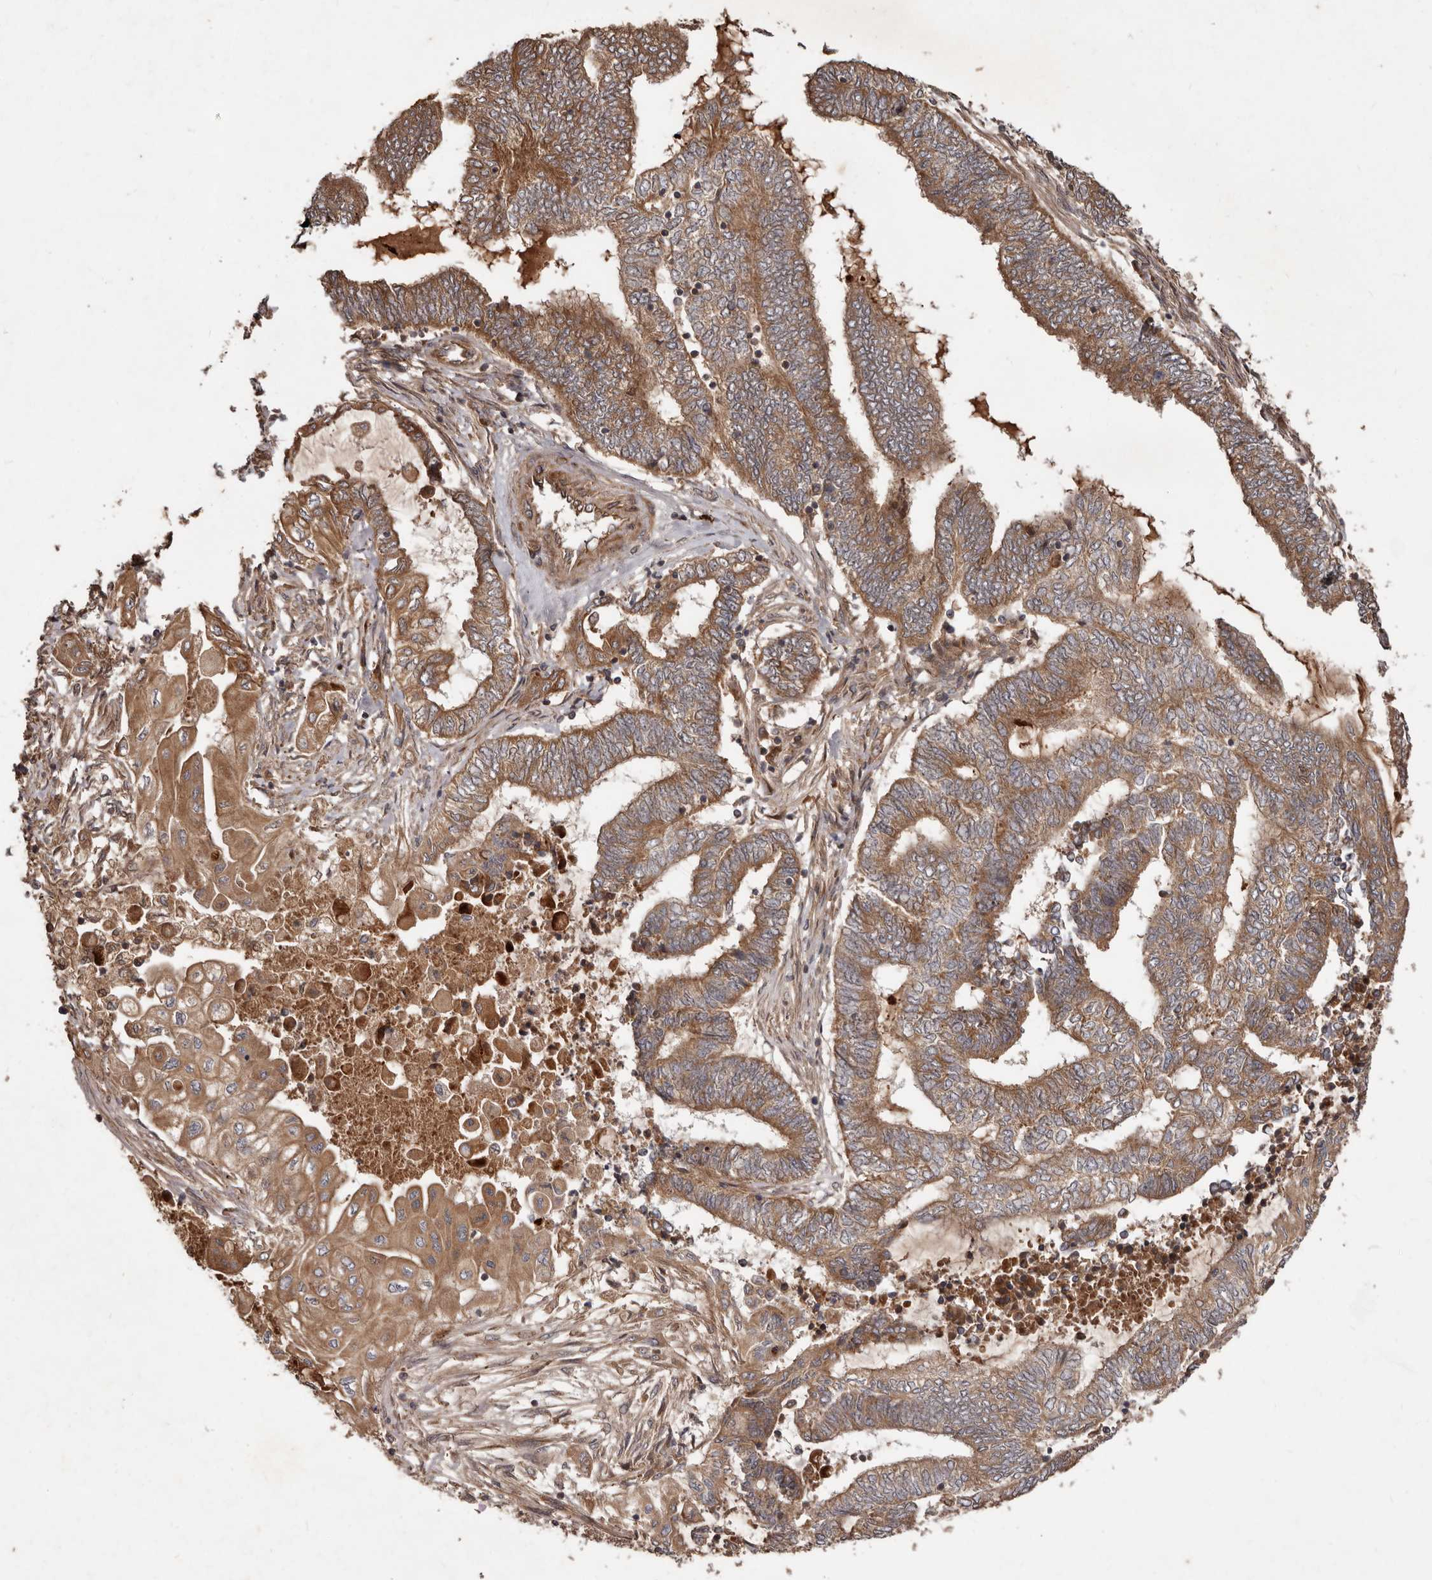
{"staining": {"intensity": "moderate", "quantity": ">75%", "location": "cytoplasmic/membranous"}, "tissue": "endometrial cancer", "cell_type": "Tumor cells", "image_type": "cancer", "snomed": [{"axis": "morphology", "description": "Adenocarcinoma, NOS"}, {"axis": "topography", "description": "Uterus"}, {"axis": "topography", "description": "Endometrium"}], "caption": "A histopathology image of endometrial cancer (adenocarcinoma) stained for a protein shows moderate cytoplasmic/membranous brown staining in tumor cells.", "gene": "STK36", "patient": {"sex": "female", "age": 70}}